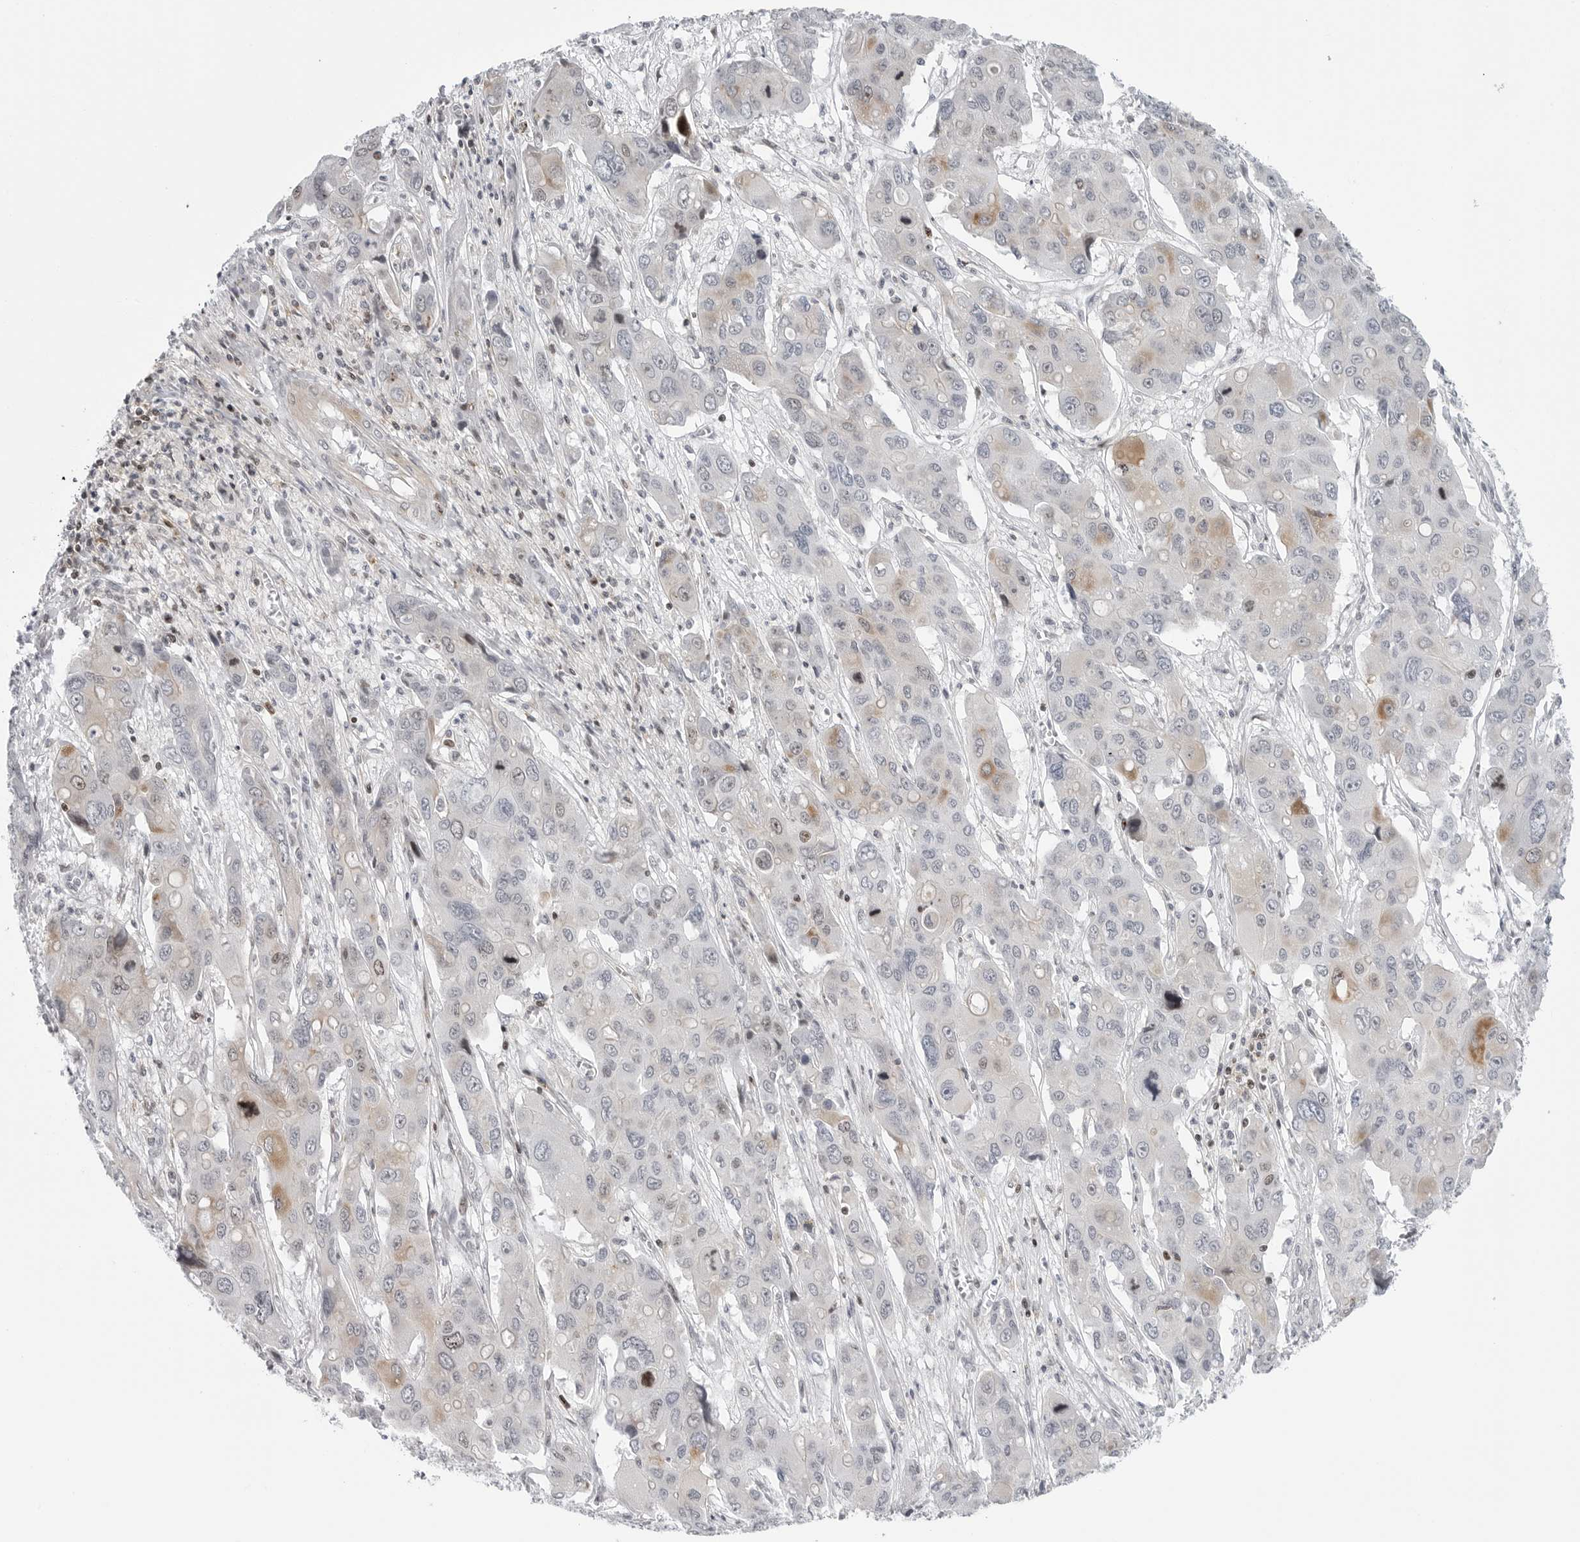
{"staining": {"intensity": "weak", "quantity": "<25%", "location": "cytoplasmic/membranous"}, "tissue": "liver cancer", "cell_type": "Tumor cells", "image_type": "cancer", "snomed": [{"axis": "morphology", "description": "Cholangiocarcinoma"}, {"axis": "topography", "description": "Liver"}], "caption": "The immunohistochemistry (IHC) photomicrograph has no significant staining in tumor cells of liver cancer (cholangiocarcinoma) tissue. The staining is performed using DAB brown chromogen with nuclei counter-stained in using hematoxylin.", "gene": "FAM135B", "patient": {"sex": "male", "age": 67}}